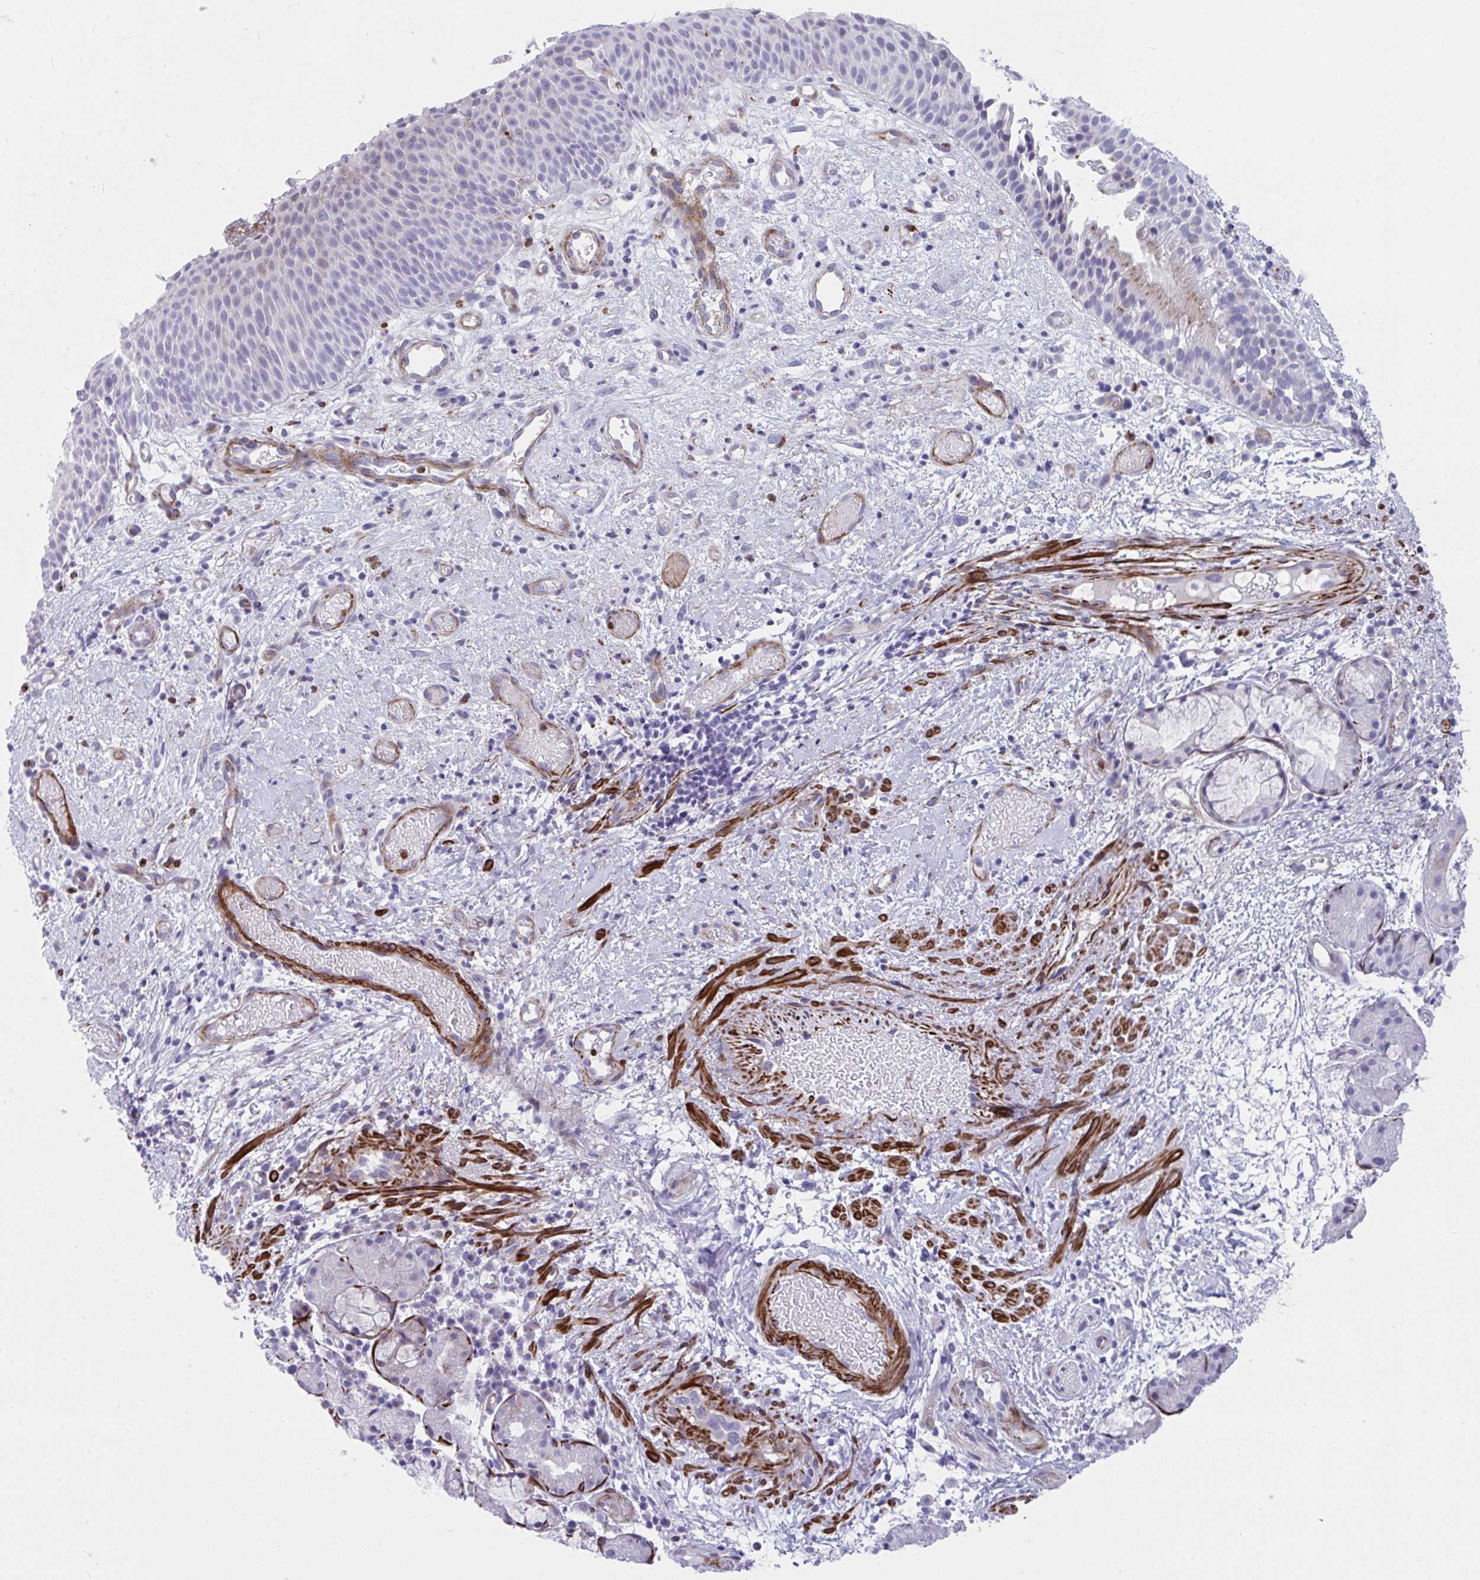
{"staining": {"intensity": "weak", "quantity": "<25%", "location": "cytoplasmic/membranous"}, "tissue": "nasopharynx", "cell_type": "Respiratory epithelial cells", "image_type": "normal", "snomed": [{"axis": "morphology", "description": "Normal tissue, NOS"}, {"axis": "morphology", "description": "Inflammation, NOS"}, {"axis": "topography", "description": "Nasopharynx"}], "caption": "Immunohistochemistry photomicrograph of normal nasopharynx: human nasopharynx stained with DAB shows no significant protein positivity in respiratory epithelial cells. Nuclei are stained in blue.", "gene": "CSTB", "patient": {"sex": "male", "age": 54}}